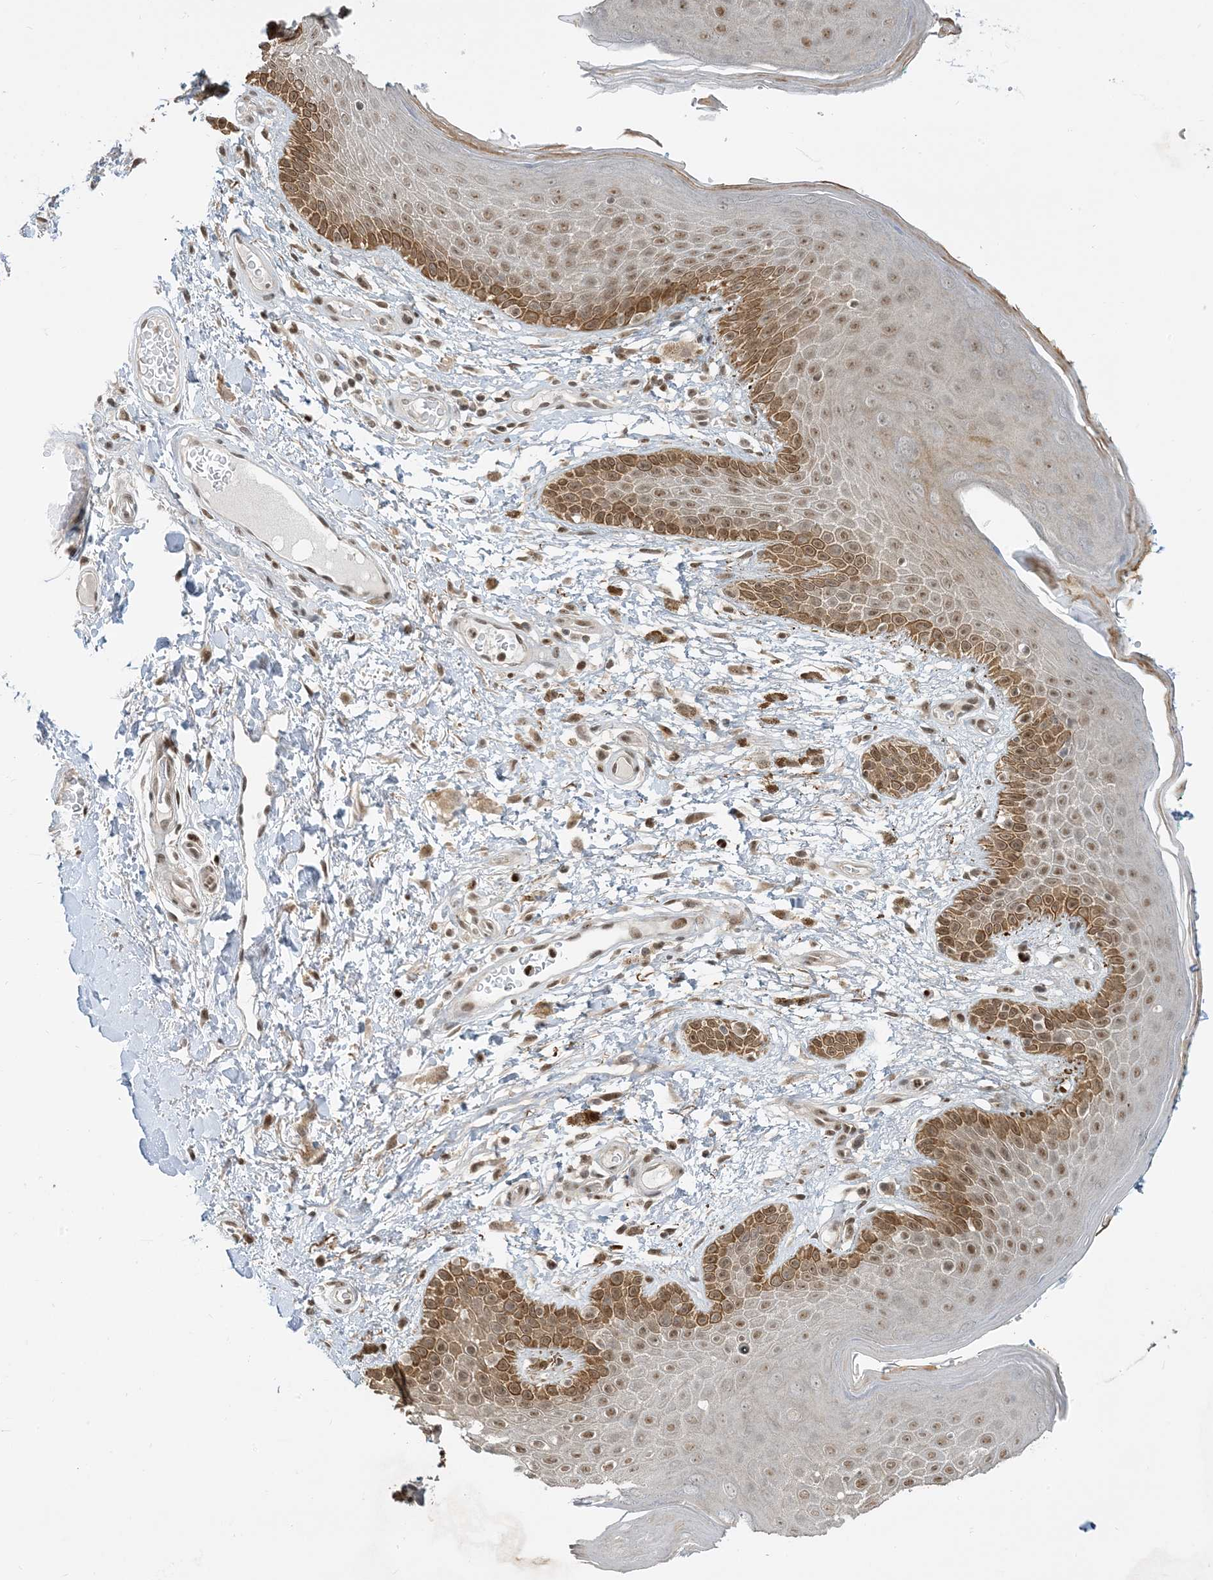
{"staining": {"intensity": "moderate", "quantity": "25%-75%", "location": "cytoplasmic/membranous,nuclear"}, "tissue": "skin", "cell_type": "Epidermal cells", "image_type": "normal", "snomed": [{"axis": "morphology", "description": "Normal tissue, NOS"}, {"axis": "topography", "description": "Anal"}], "caption": "Protein expression analysis of normal human skin reveals moderate cytoplasmic/membranous,nuclear staining in approximately 25%-75% of epidermal cells. The staining was performed using DAB (3,3'-diaminobenzidine), with brown indicating positive protein expression. Nuclei are stained blue with hematoxylin.", "gene": "ZNF740", "patient": {"sex": "male", "age": 74}}